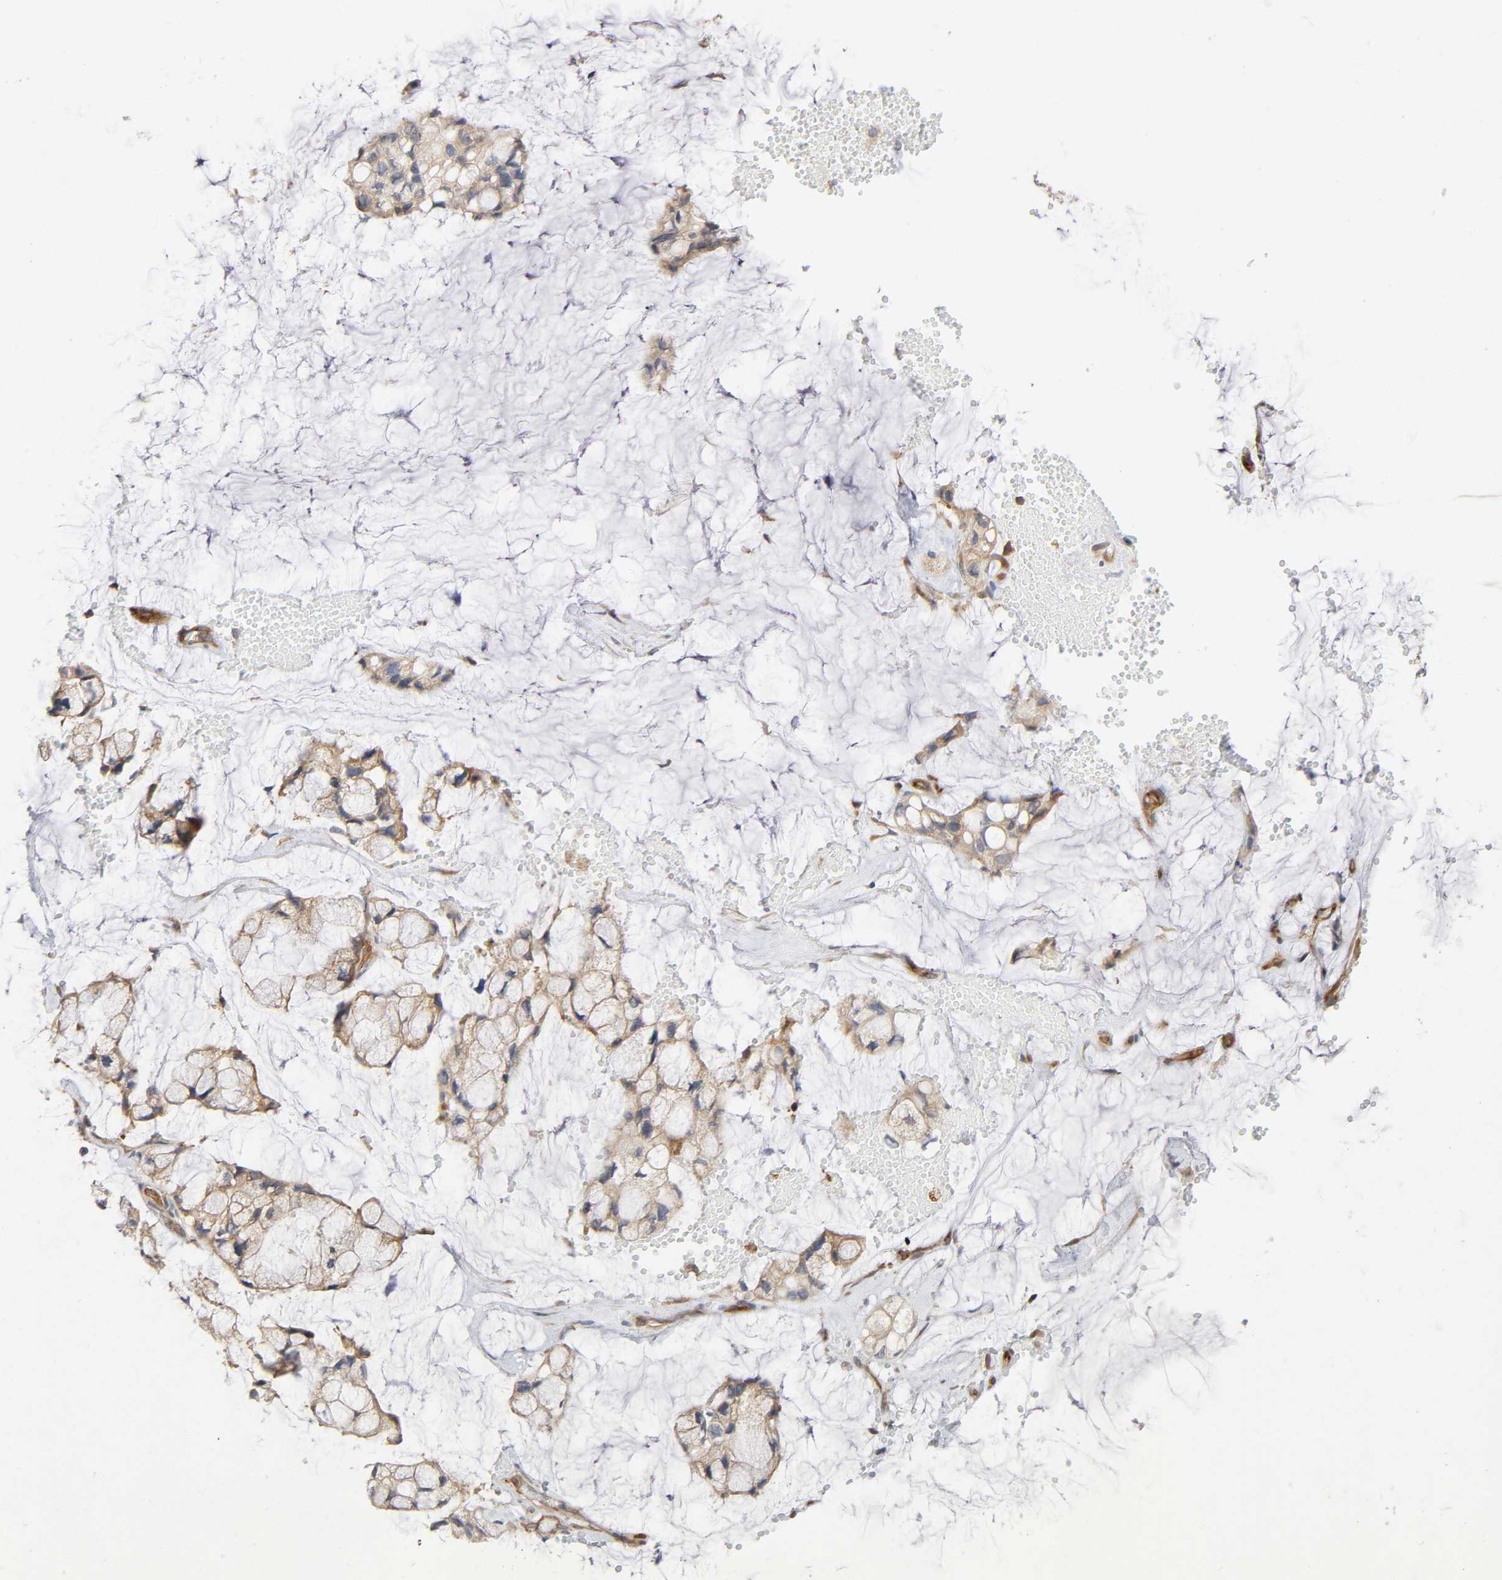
{"staining": {"intensity": "weak", "quantity": ">75%", "location": "cytoplasmic/membranous"}, "tissue": "ovarian cancer", "cell_type": "Tumor cells", "image_type": "cancer", "snomed": [{"axis": "morphology", "description": "Cystadenocarcinoma, mucinous, NOS"}, {"axis": "topography", "description": "Ovary"}], "caption": "Ovarian mucinous cystadenocarcinoma stained for a protein (brown) demonstrates weak cytoplasmic/membranous positive expression in about >75% of tumor cells.", "gene": "SCHIP1", "patient": {"sex": "female", "age": 39}}